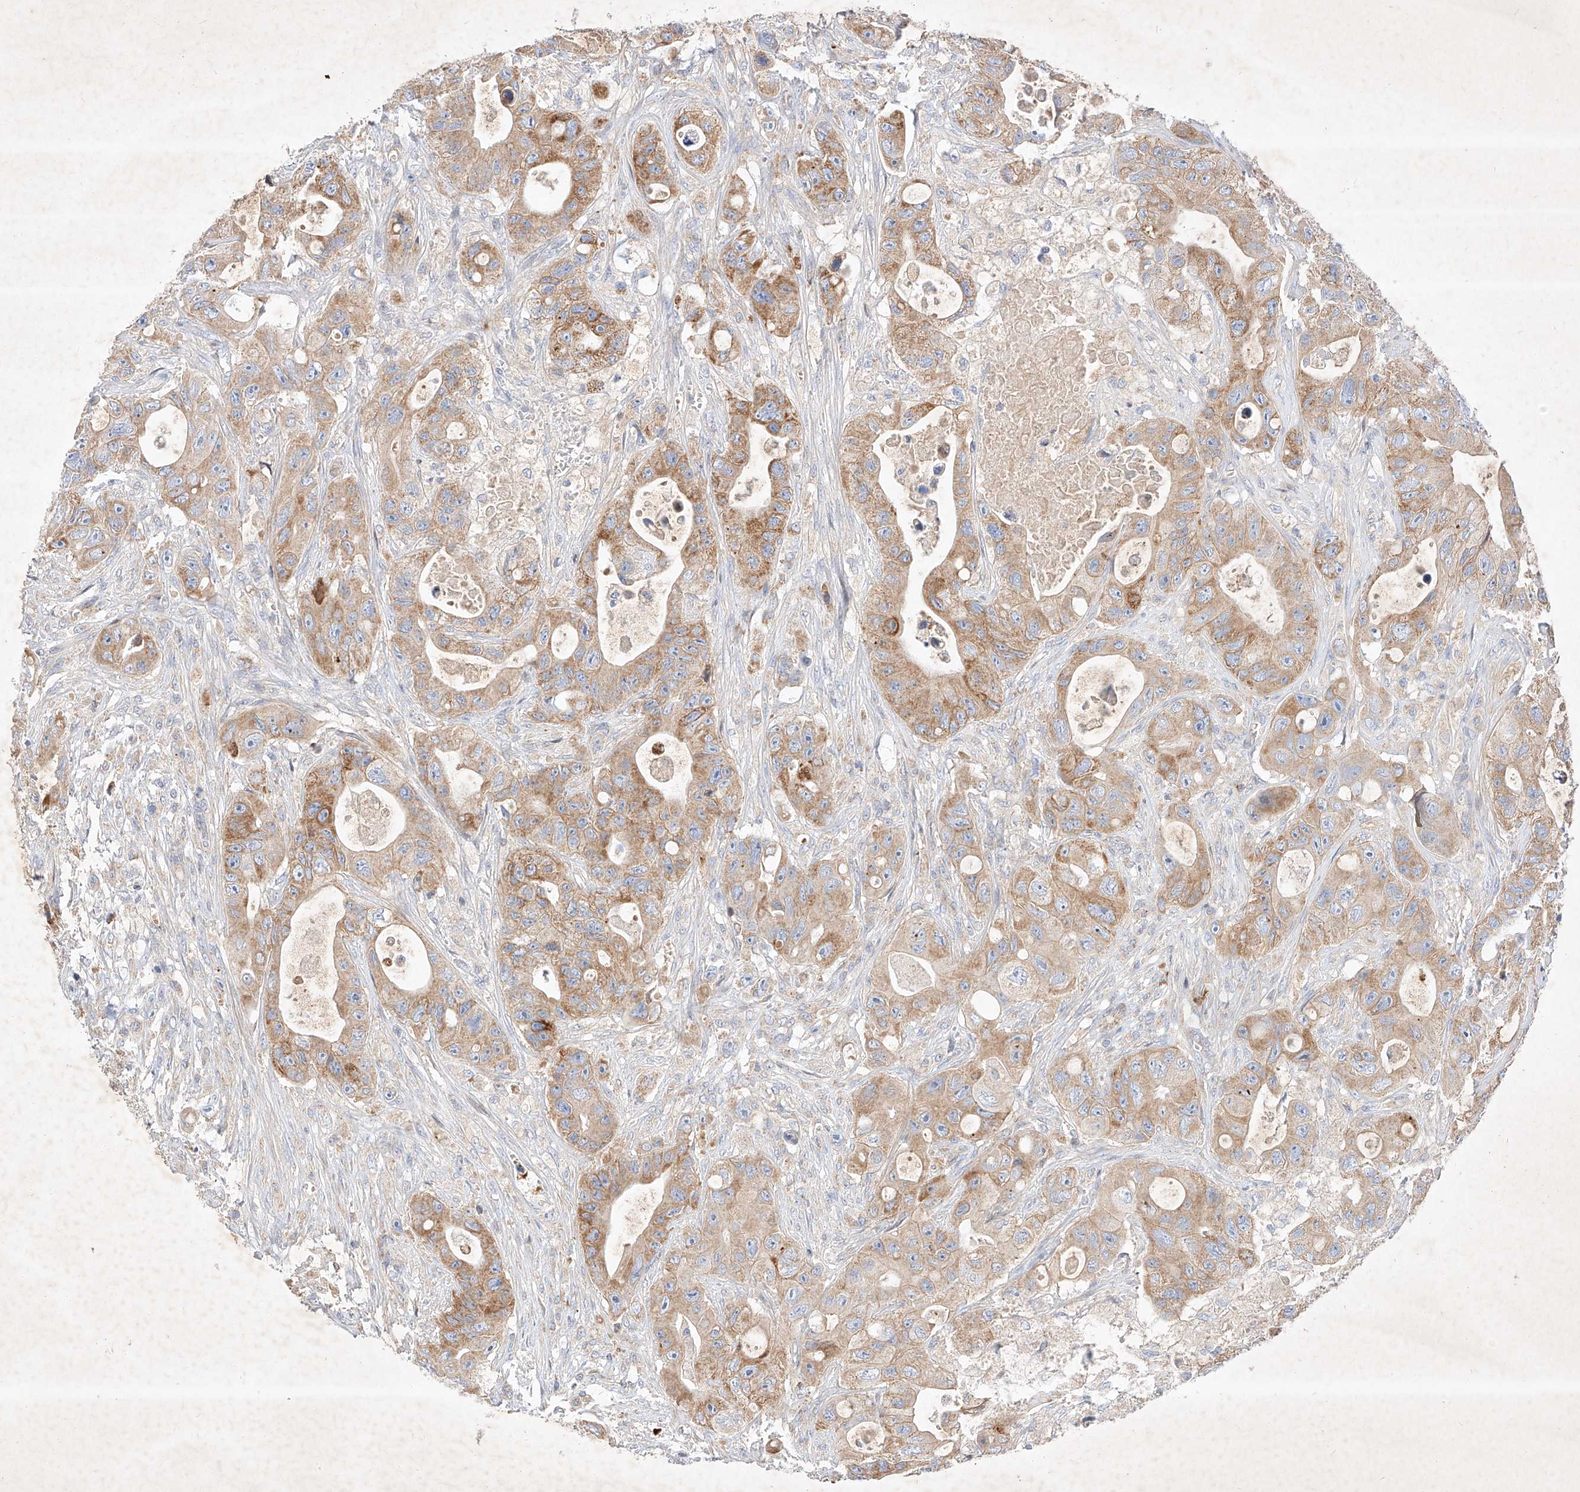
{"staining": {"intensity": "moderate", "quantity": ">75%", "location": "cytoplasmic/membranous"}, "tissue": "colorectal cancer", "cell_type": "Tumor cells", "image_type": "cancer", "snomed": [{"axis": "morphology", "description": "Adenocarcinoma, NOS"}, {"axis": "topography", "description": "Colon"}], "caption": "High-power microscopy captured an IHC image of colorectal cancer, revealing moderate cytoplasmic/membranous expression in approximately >75% of tumor cells. (Brightfield microscopy of DAB IHC at high magnification).", "gene": "OSGEPL1", "patient": {"sex": "female", "age": 46}}